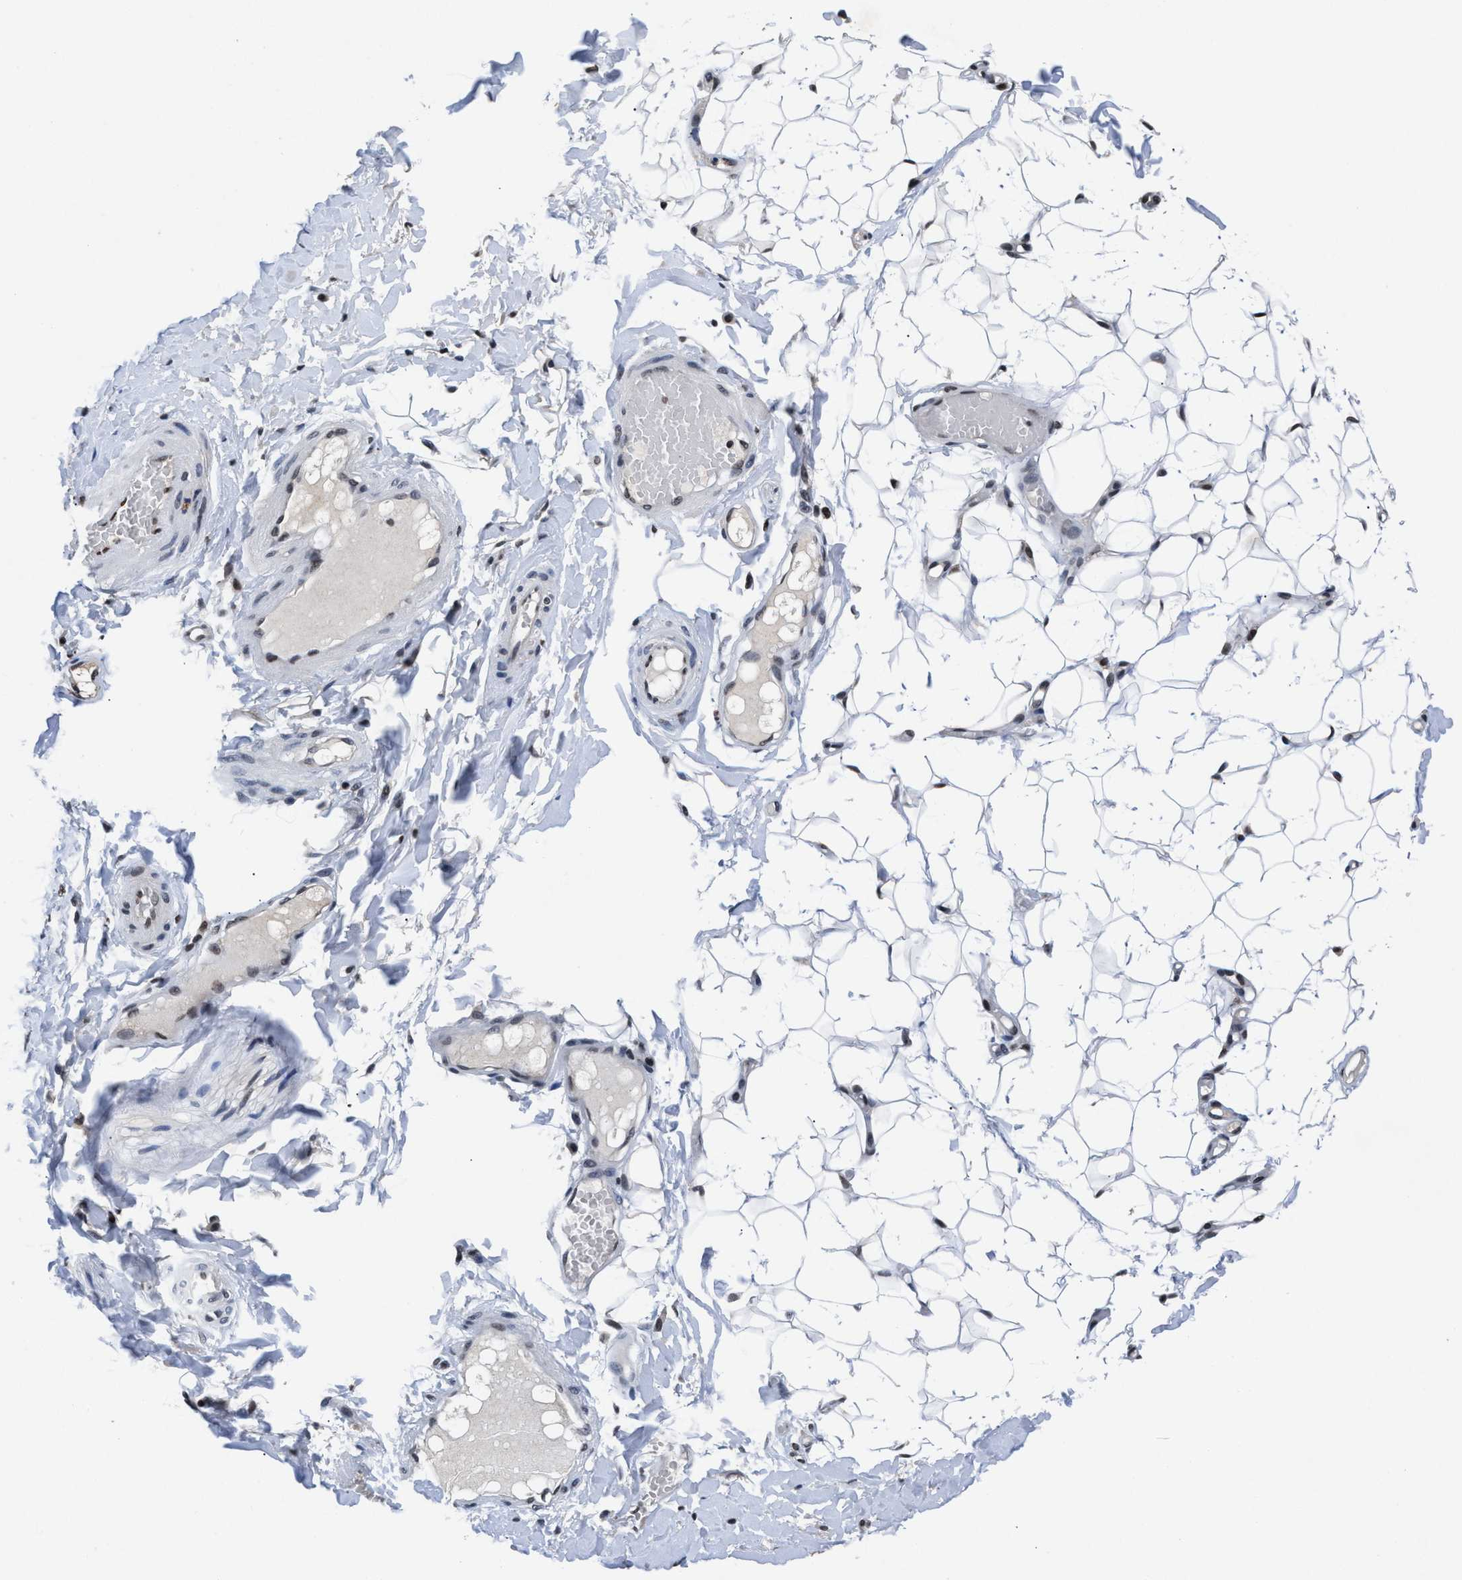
{"staining": {"intensity": "strong", "quantity": ">75%", "location": "nuclear"}, "tissue": "adipose tissue", "cell_type": "Adipocytes", "image_type": "normal", "snomed": [{"axis": "morphology", "description": "Normal tissue, NOS"}, {"axis": "topography", "description": "Adipose tissue"}, {"axis": "topography", "description": "Vascular tissue"}, {"axis": "topography", "description": "Peripheral nerve tissue"}], "caption": "Immunohistochemical staining of benign human adipose tissue reveals strong nuclear protein staining in approximately >75% of adipocytes. (Stains: DAB in brown, nuclei in blue, Microscopy: brightfield microscopy at high magnification).", "gene": "WDR81", "patient": {"sex": "male", "age": 25}}